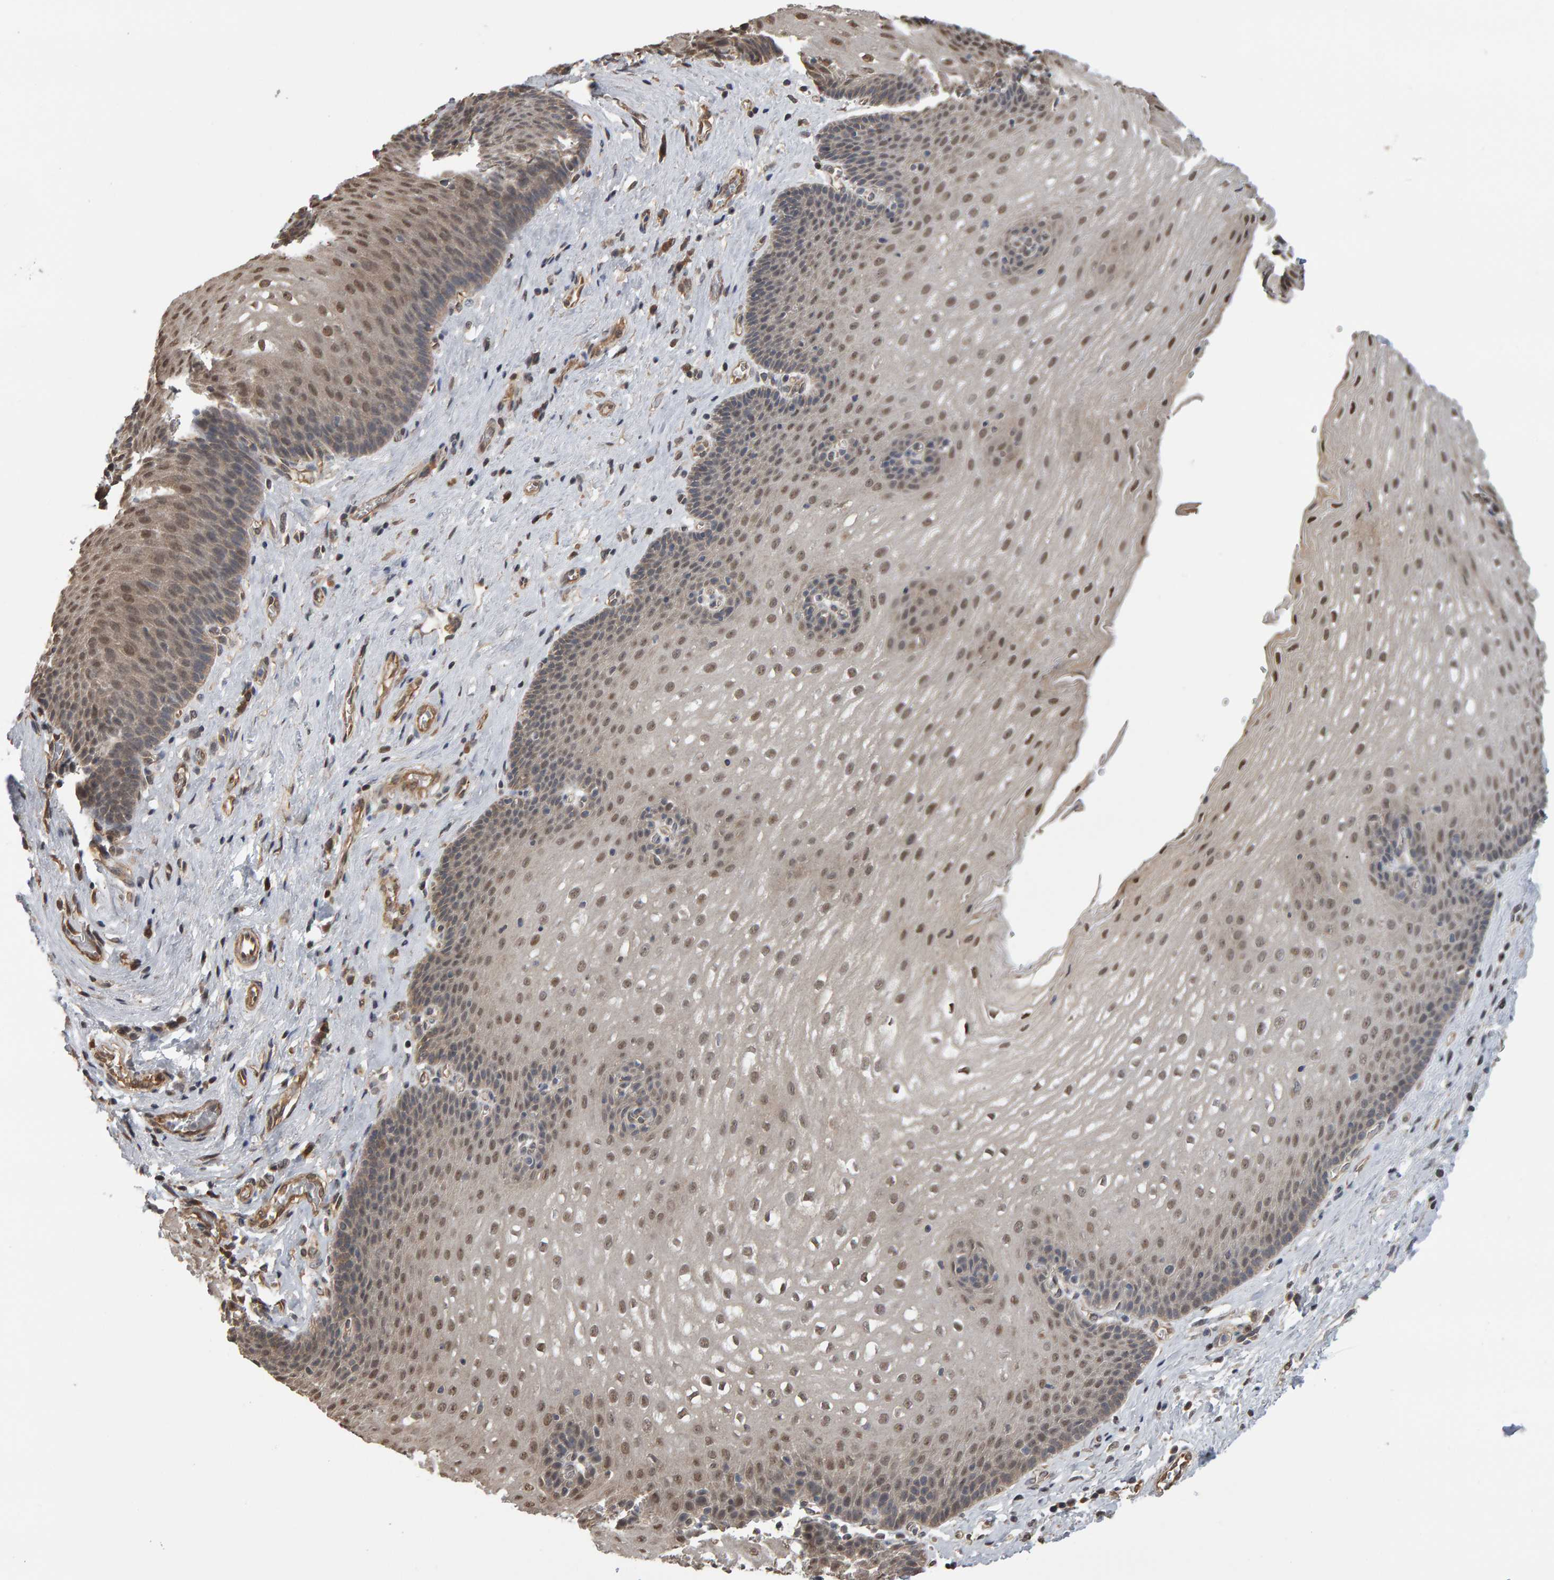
{"staining": {"intensity": "moderate", "quantity": ">75%", "location": "nuclear"}, "tissue": "esophagus", "cell_type": "Squamous epithelial cells", "image_type": "normal", "snomed": [{"axis": "morphology", "description": "Normal tissue, NOS"}, {"axis": "topography", "description": "Esophagus"}], "caption": "Protein positivity by IHC displays moderate nuclear positivity in approximately >75% of squamous epithelial cells in unremarkable esophagus. (IHC, brightfield microscopy, high magnification).", "gene": "COASY", "patient": {"sex": "male", "age": 48}}